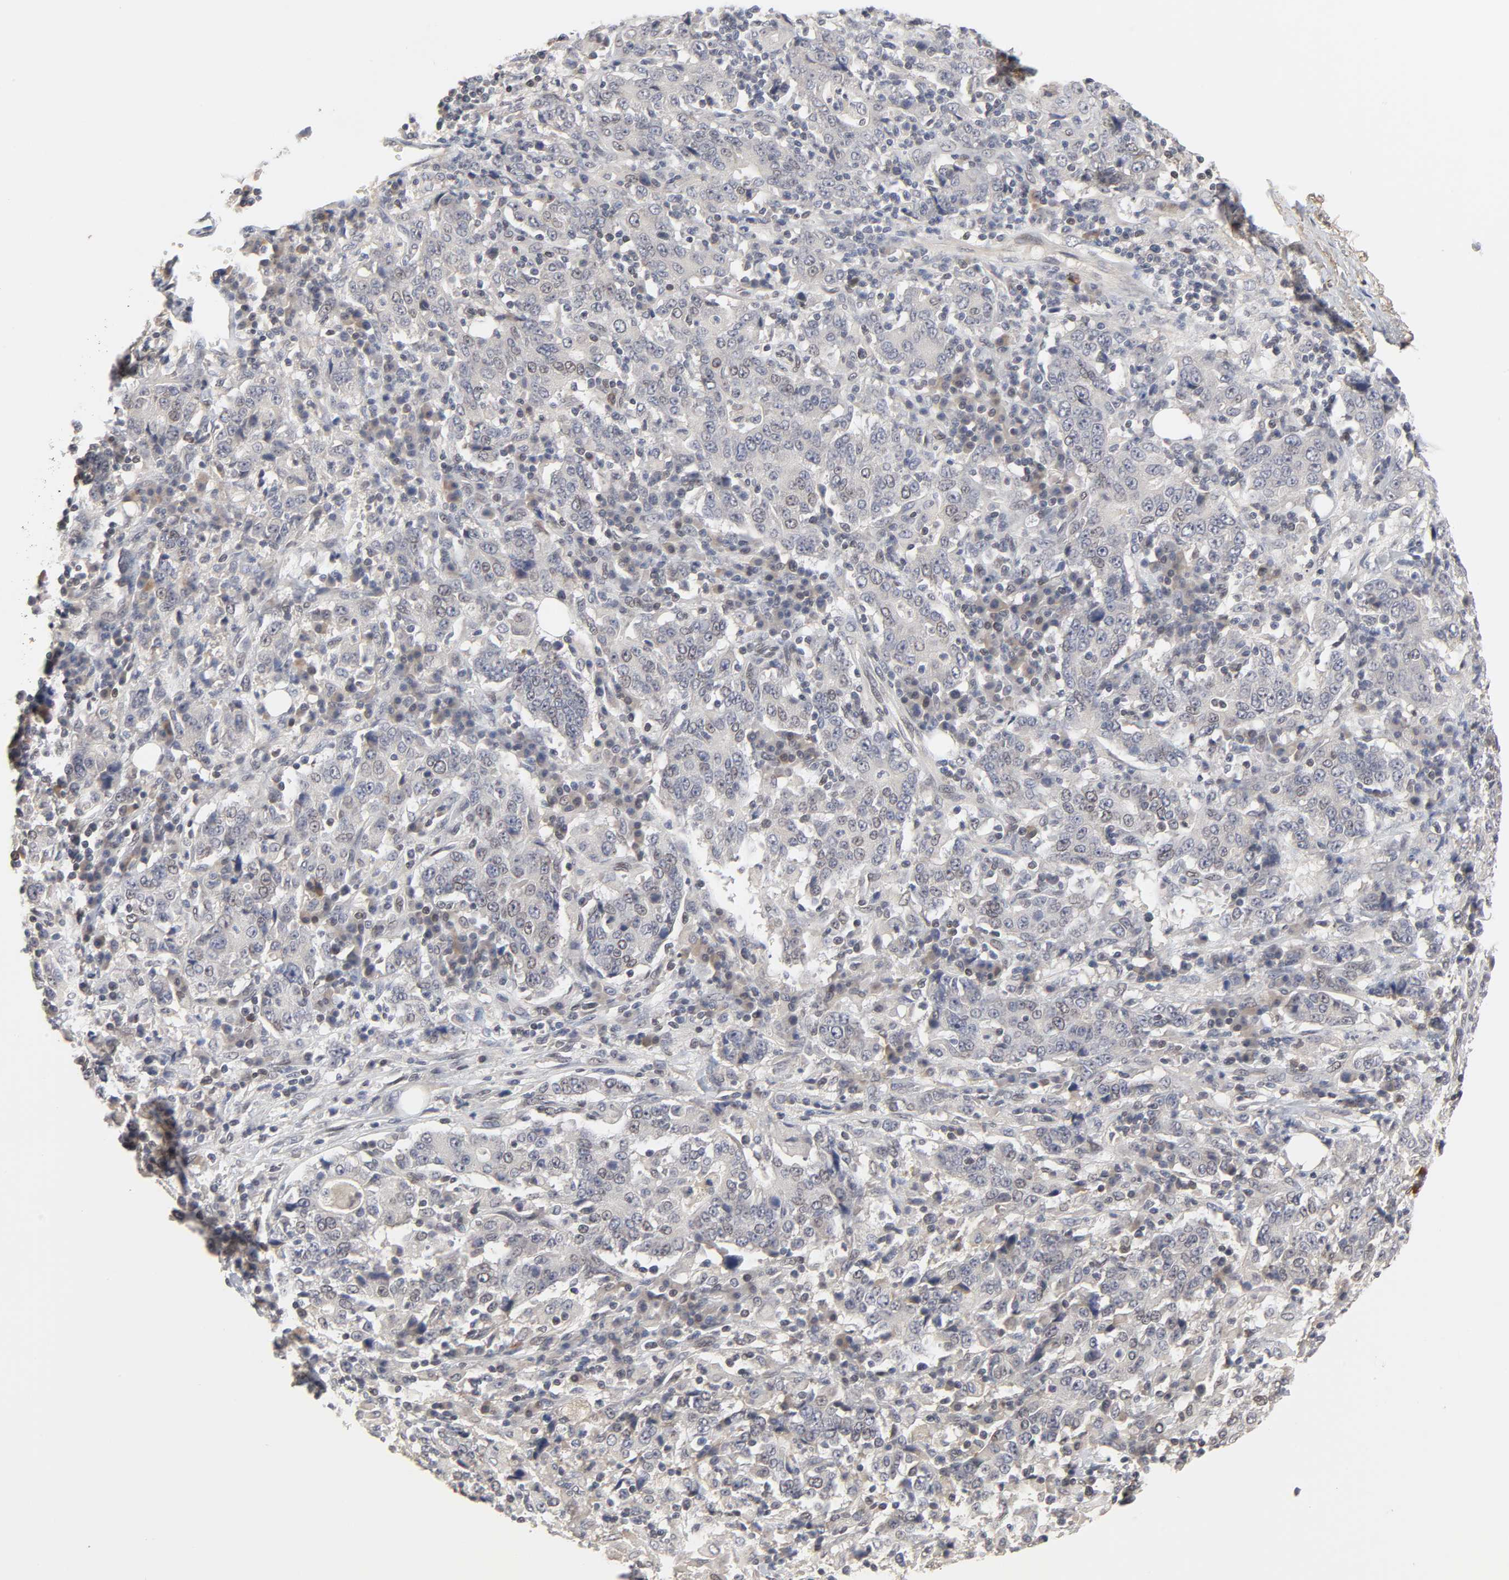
{"staining": {"intensity": "weak", "quantity": "<25%", "location": "cytoplasmic/membranous,nuclear"}, "tissue": "stomach cancer", "cell_type": "Tumor cells", "image_type": "cancer", "snomed": [{"axis": "morphology", "description": "Normal tissue, NOS"}, {"axis": "morphology", "description": "Adenocarcinoma, NOS"}, {"axis": "topography", "description": "Stomach, upper"}, {"axis": "topography", "description": "Stomach"}], "caption": "A histopathology image of human stomach cancer is negative for staining in tumor cells.", "gene": "CPN2", "patient": {"sex": "male", "age": 59}}